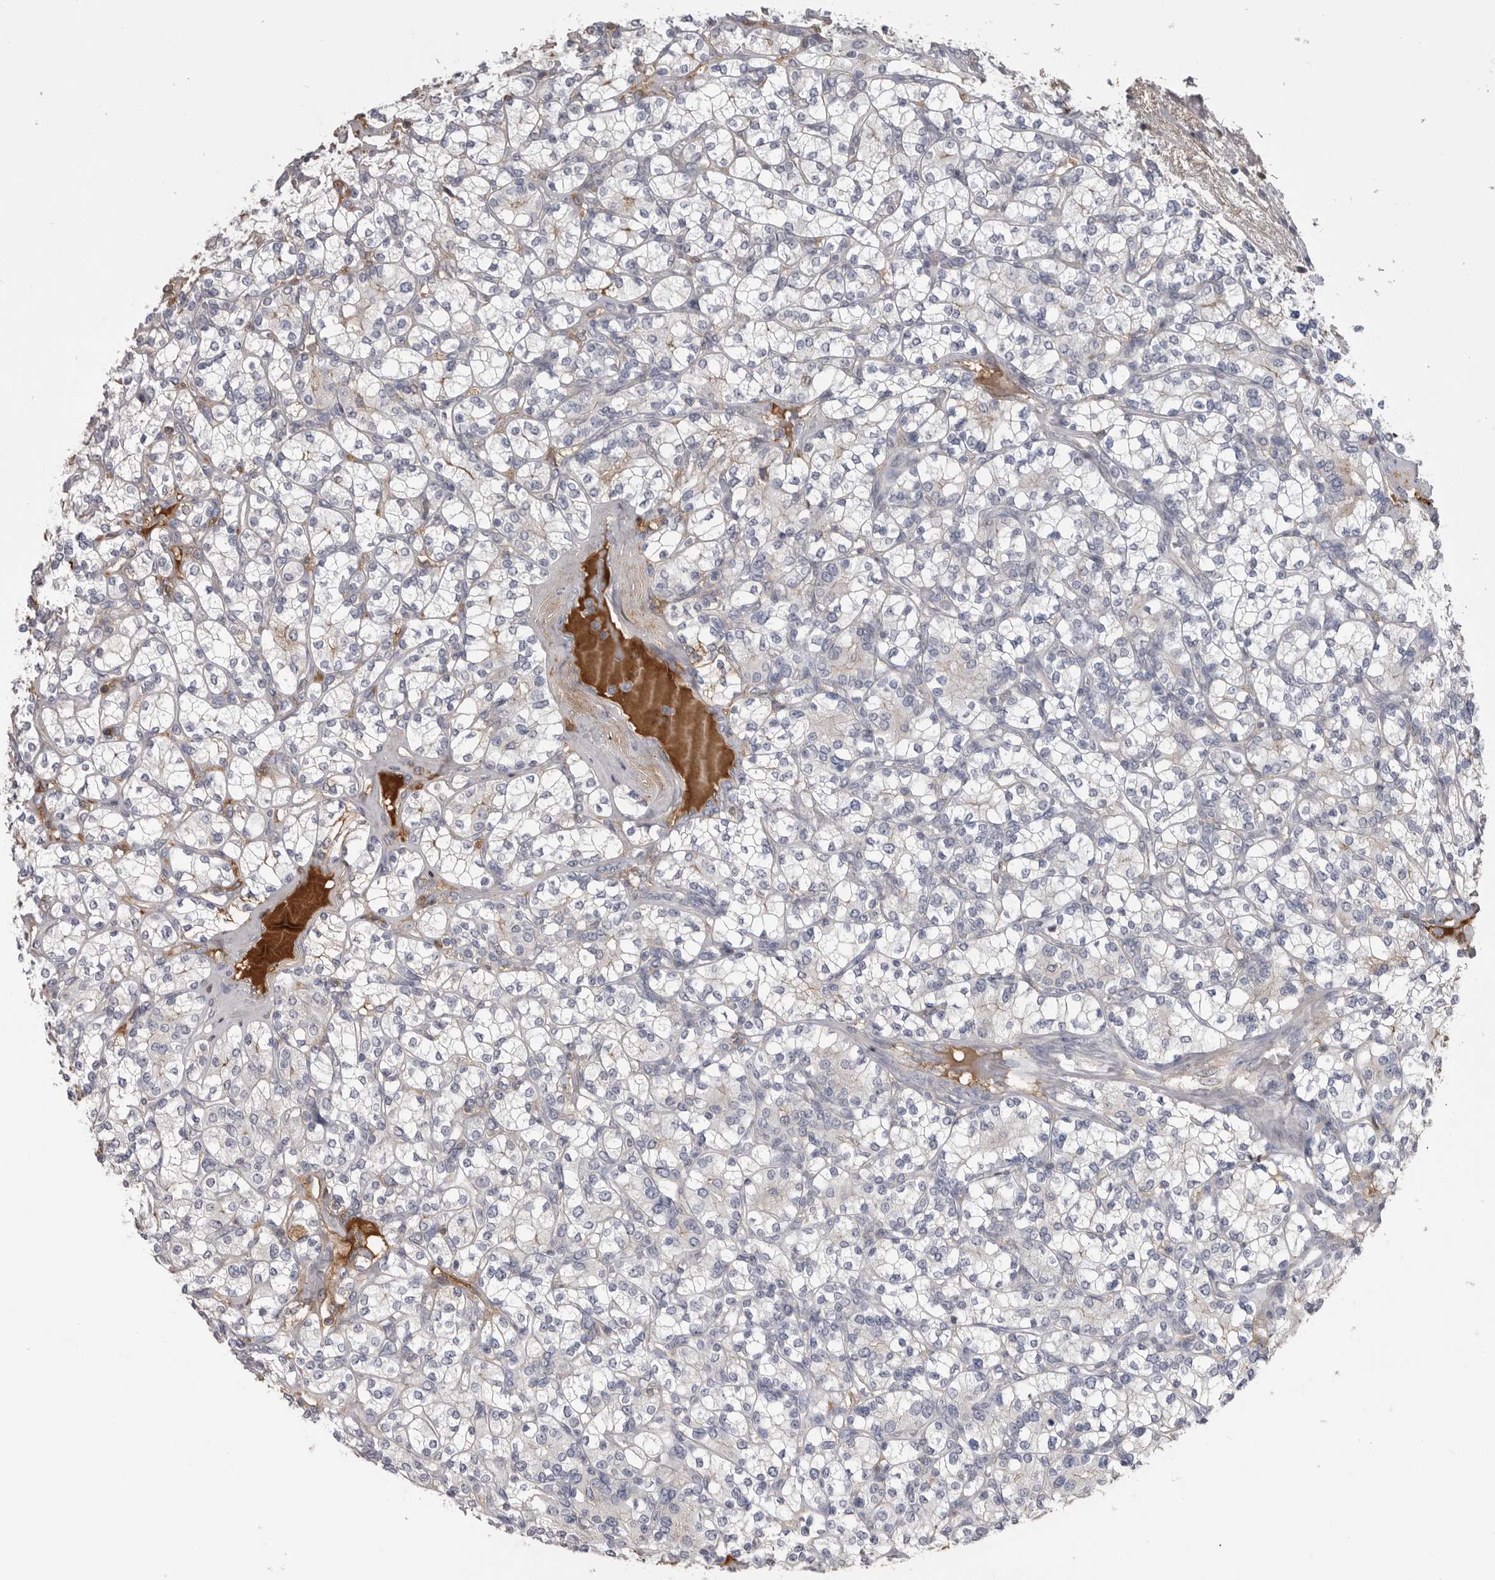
{"staining": {"intensity": "negative", "quantity": "none", "location": "none"}, "tissue": "renal cancer", "cell_type": "Tumor cells", "image_type": "cancer", "snomed": [{"axis": "morphology", "description": "Adenocarcinoma, NOS"}, {"axis": "topography", "description": "Kidney"}], "caption": "DAB (3,3'-diaminobenzidine) immunohistochemical staining of renal cancer (adenocarcinoma) reveals no significant positivity in tumor cells.", "gene": "AHSG", "patient": {"sex": "male", "age": 77}}